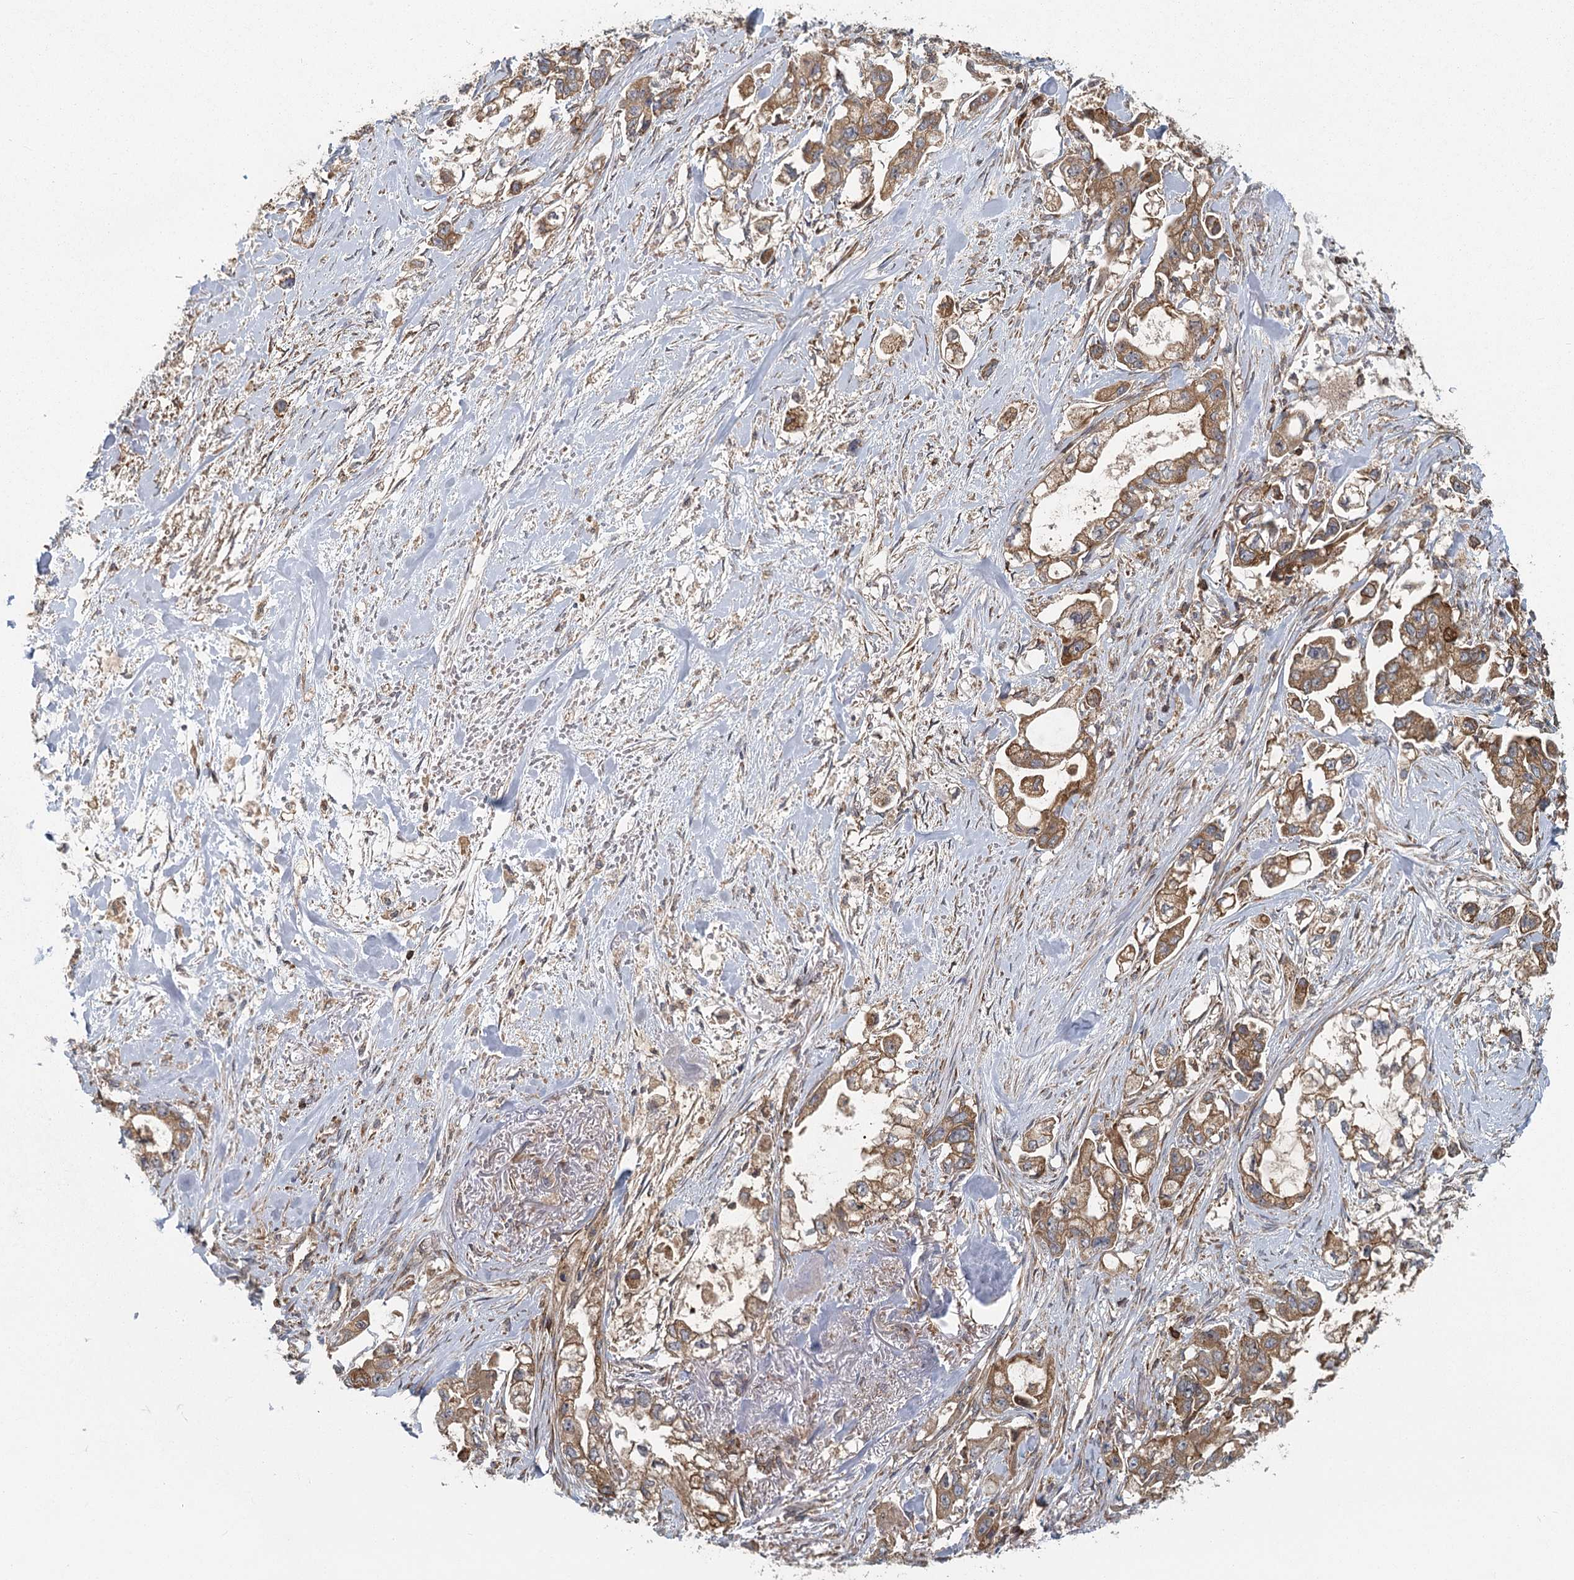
{"staining": {"intensity": "moderate", "quantity": ">75%", "location": "cytoplasmic/membranous"}, "tissue": "stomach cancer", "cell_type": "Tumor cells", "image_type": "cancer", "snomed": [{"axis": "morphology", "description": "Adenocarcinoma, NOS"}, {"axis": "topography", "description": "Stomach"}], "caption": "High-magnification brightfield microscopy of stomach cancer stained with DAB (brown) and counterstained with hematoxylin (blue). tumor cells exhibit moderate cytoplasmic/membranous expression is present in approximately>75% of cells.", "gene": "PLEKHA7", "patient": {"sex": "male", "age": 62}}